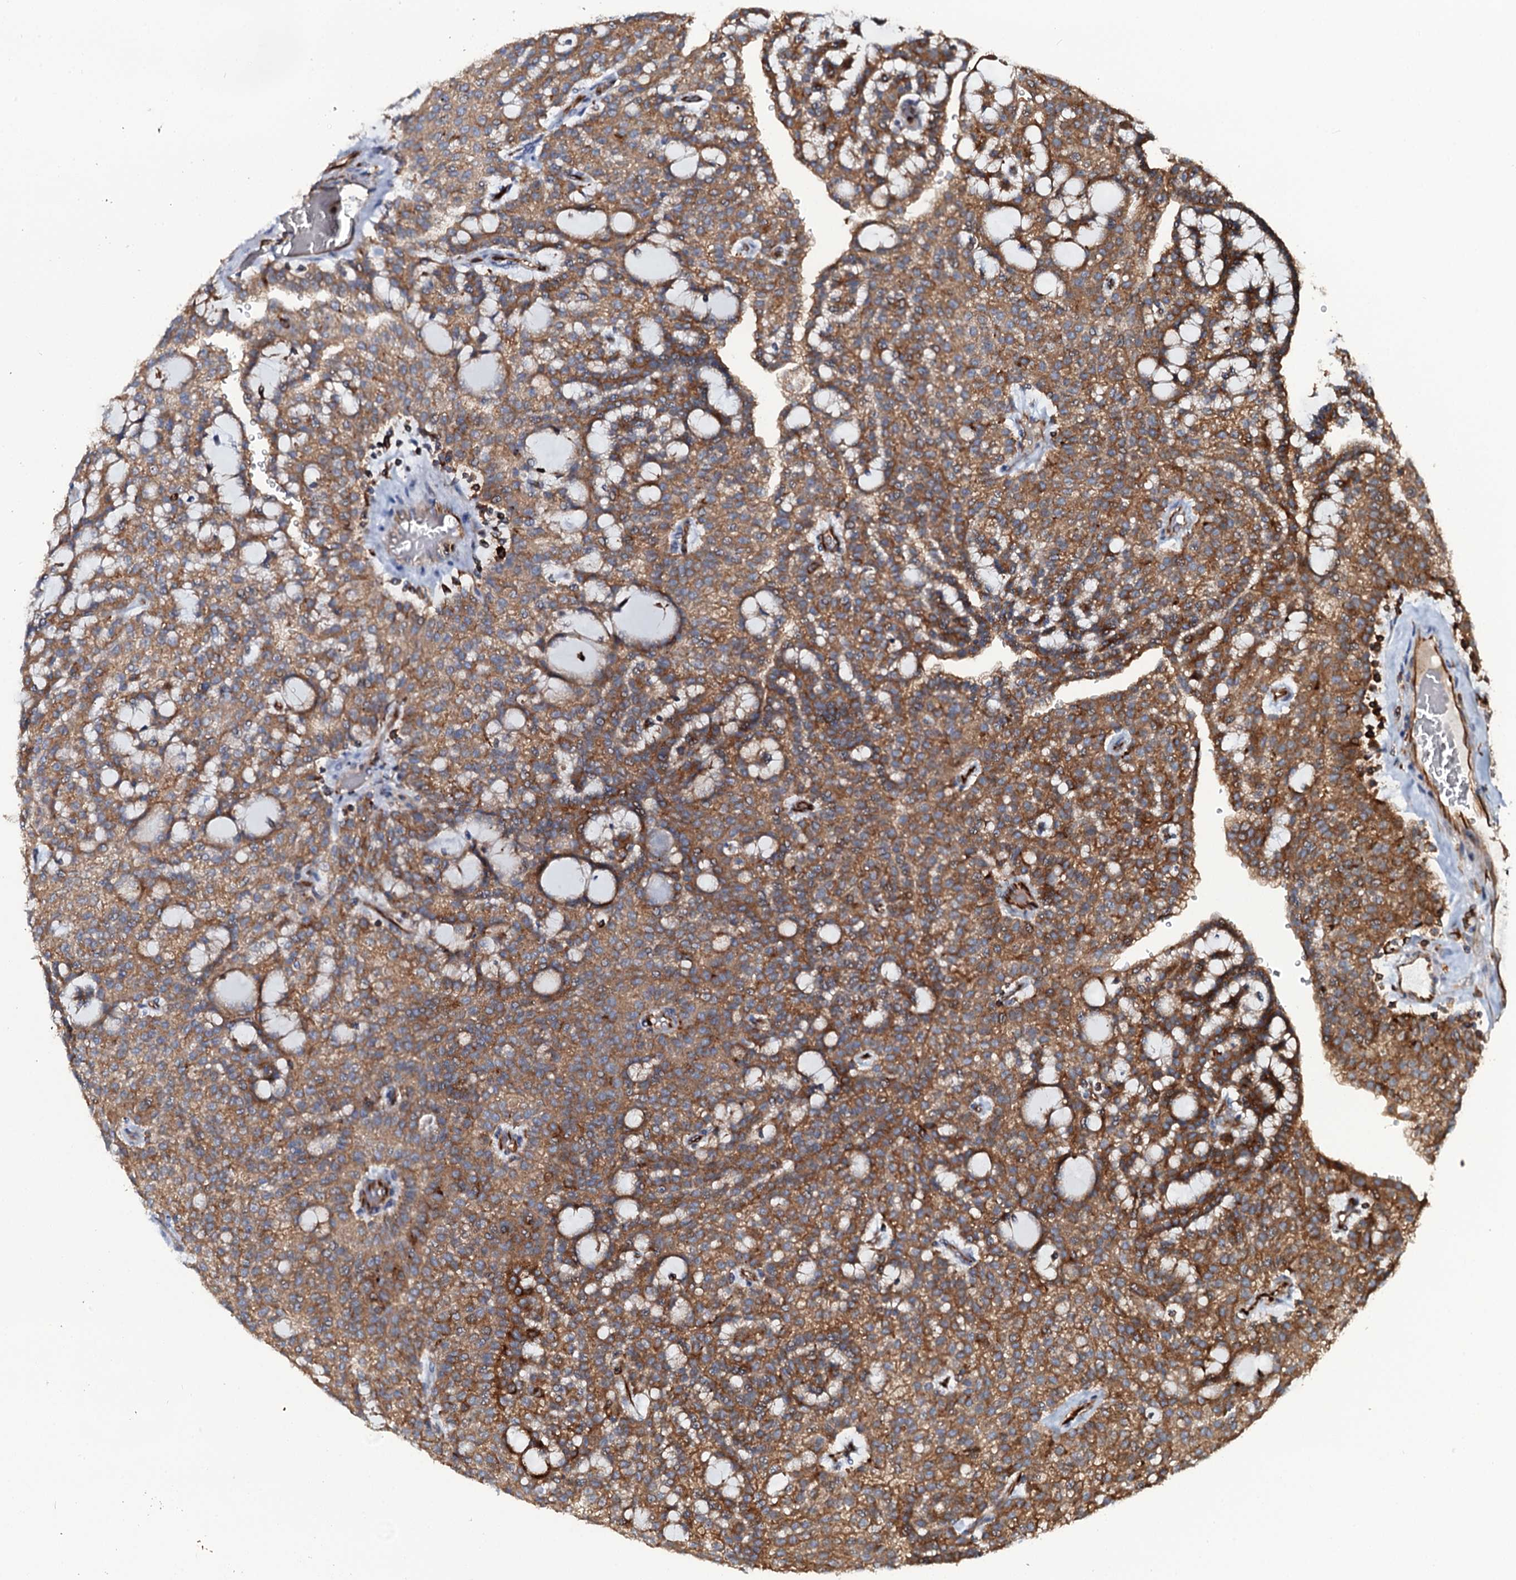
{"staining": {"intensity": "strong", "quantity": ">75%", "location": "cytoplasmic/membranous"}, "tissue": "renal cancer", "cell_type": "Tumor cells", "image_type": "cancer", "snomed": [{"axis": "morphology", "description": "Adenocarcinoma, NOS"}, {"axis": "topography", "description": "Kidney"}], "caption": "DAB immunohistochemical staining of adenocarcinoma (renal) displays strong cytoplasmic/membranous protein expression in about >75% of tumor cells. Ihc stains the protein in brown and the nuclei are stained blue.", "gene": "VAMP8", "patient": {"sex": "male", "age": 63}}